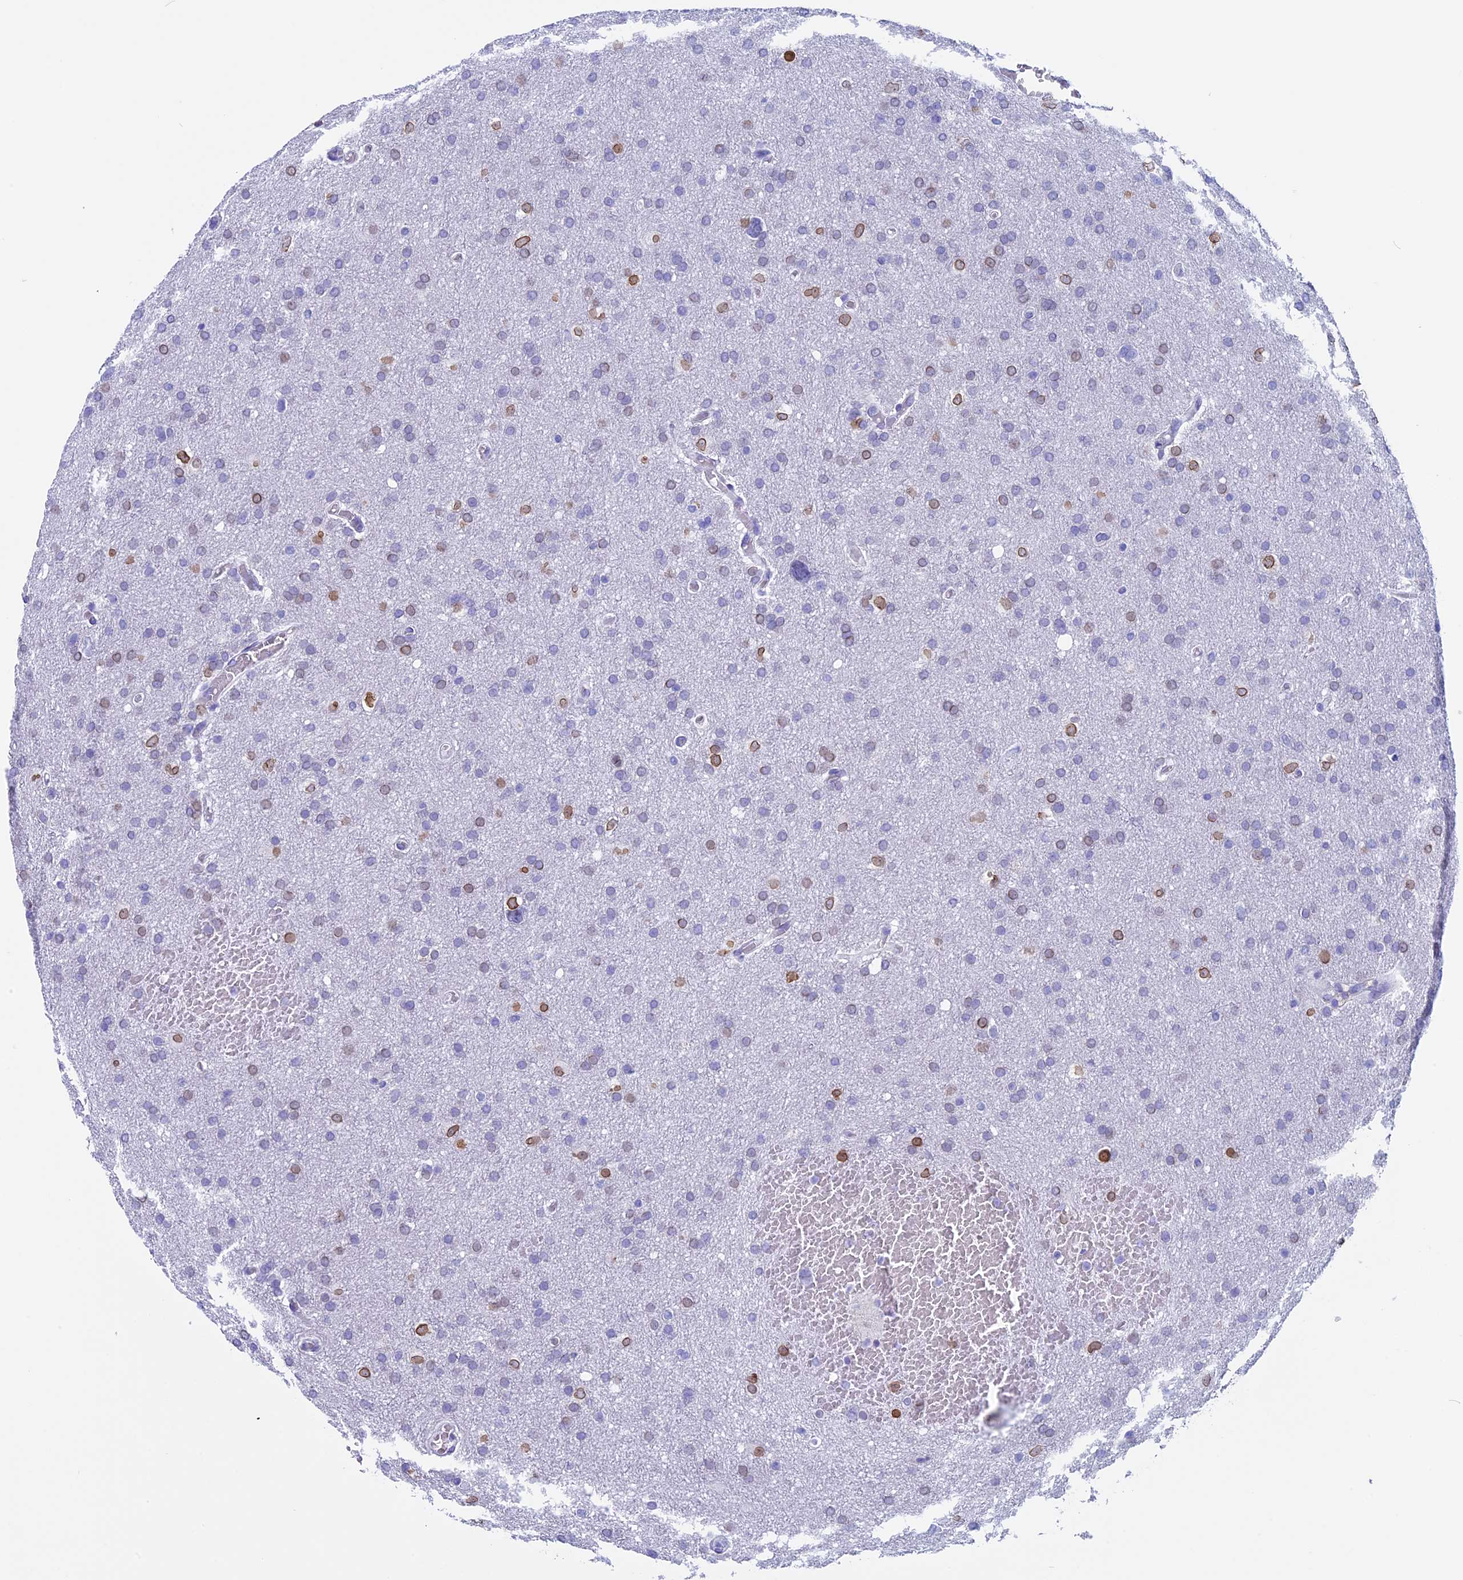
{"staining": {"intensity": "moderate", "quantity": "<25%", "location": "nuclear"}, "tissue": "glioma", "cell_type": "Tumor cells", "image_type": "cancer", "snomed": [{"axis": "morphology", "description": "Glioma, malignant, High grade"}, {"axis": "topography", "description": "Cerebral cortex"}], "caption": "The image reveals immunohistochemical staining of high-grade glioma (malignant). There is moderate nuclear expression is seen in about <25% of tumor cells.", "gene": "FAM169A", "patient": {"sex": "female", "age": 36}}